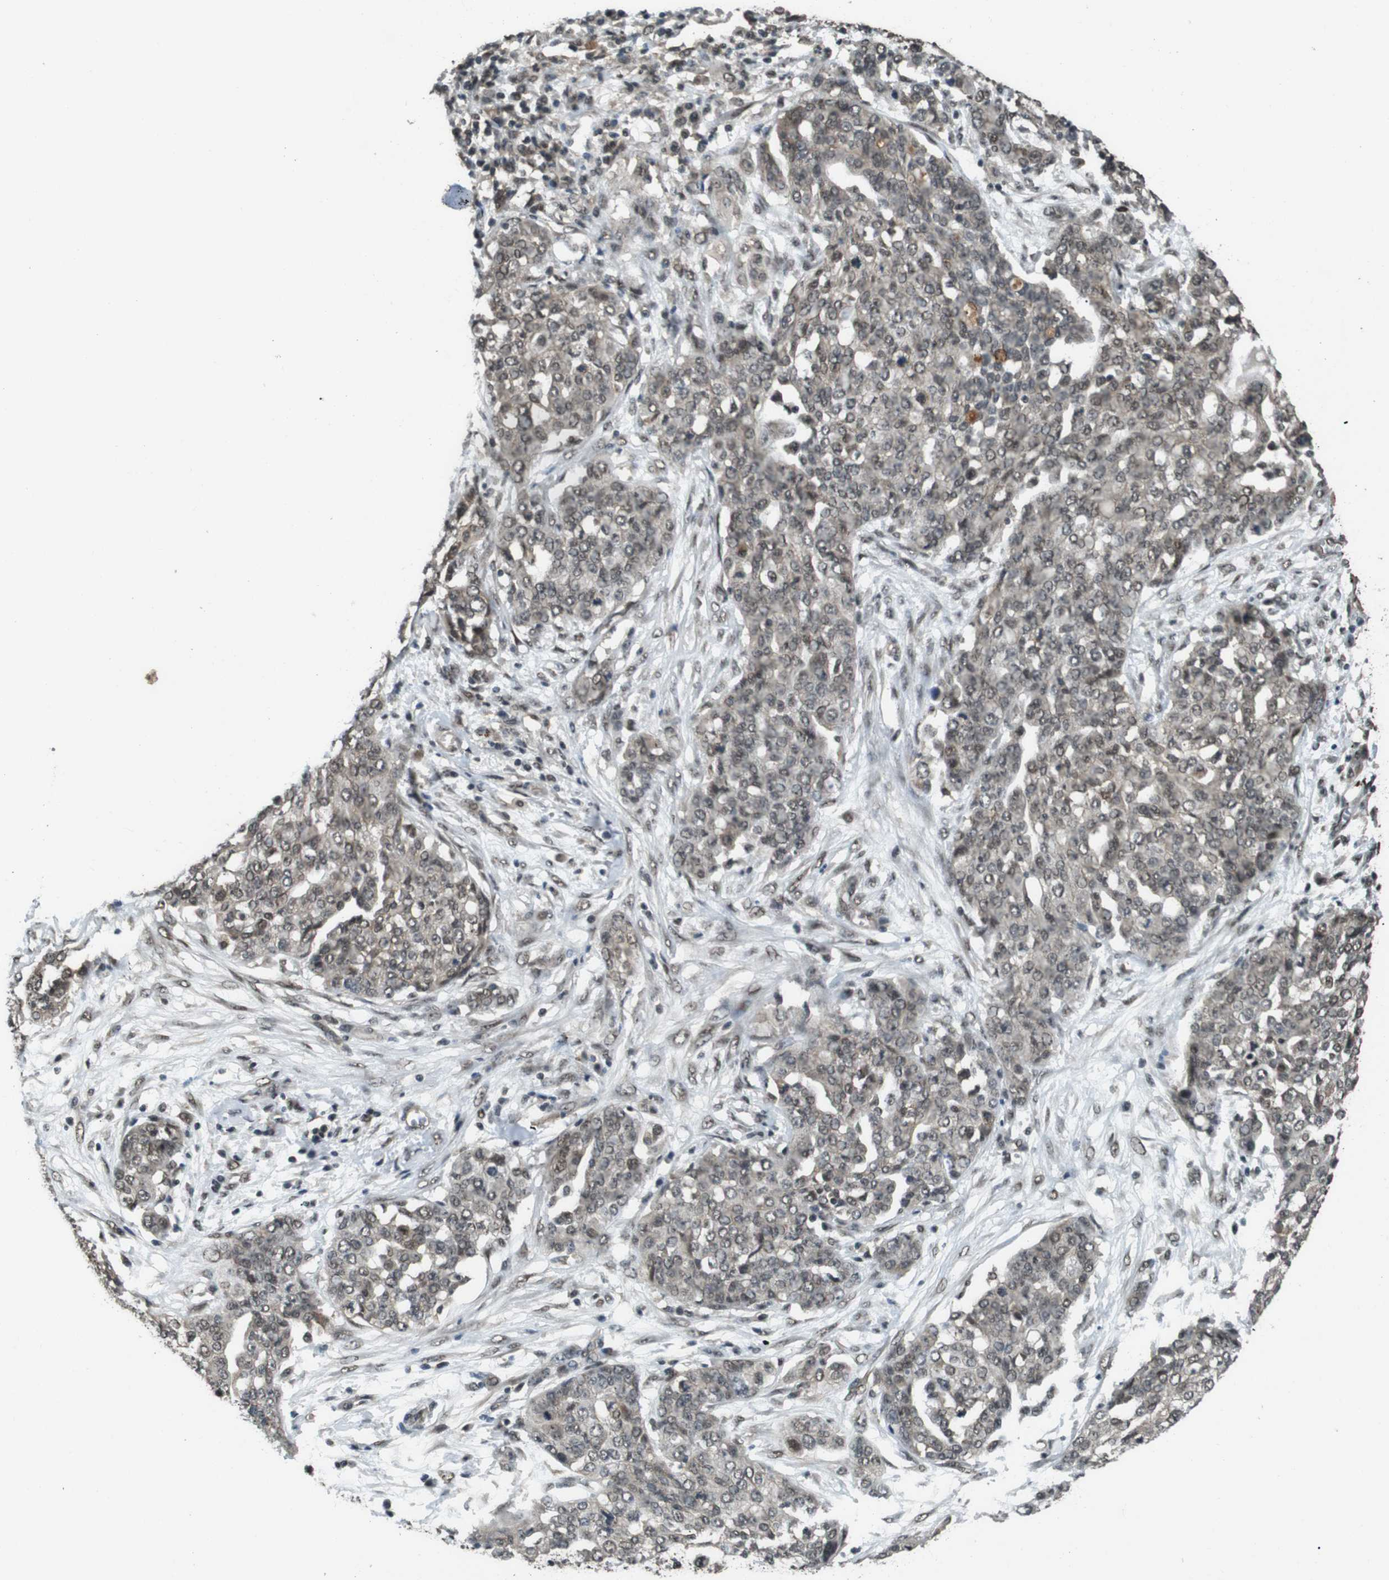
{"staining": {"intensity": "weak", "quantity": "25%-75%", "location": "cytoplasmic/membranous,nuclear"}, "tissue": "ovarian cancer", "cell_type": "Tumor cells", "image_type": "cancer", "snomed": [{"axis": "morphology", "description": "Cystadenocarcinoma, serous, NOS"}, {"axis": "topography", "description": "Soft tissue"}, {"axis": "topography", "description": "Ovary"}], "caption": "Serous cystadenocarcinoma (ovarian) was stained to show a protein in brown. There is low levels of weak cytoplasmic/membranous and nuclear positivity in approximately 25%-75% of tumor cells.", "gene": "NR4A2", "patient": {"sex": "female", "age": 57}}